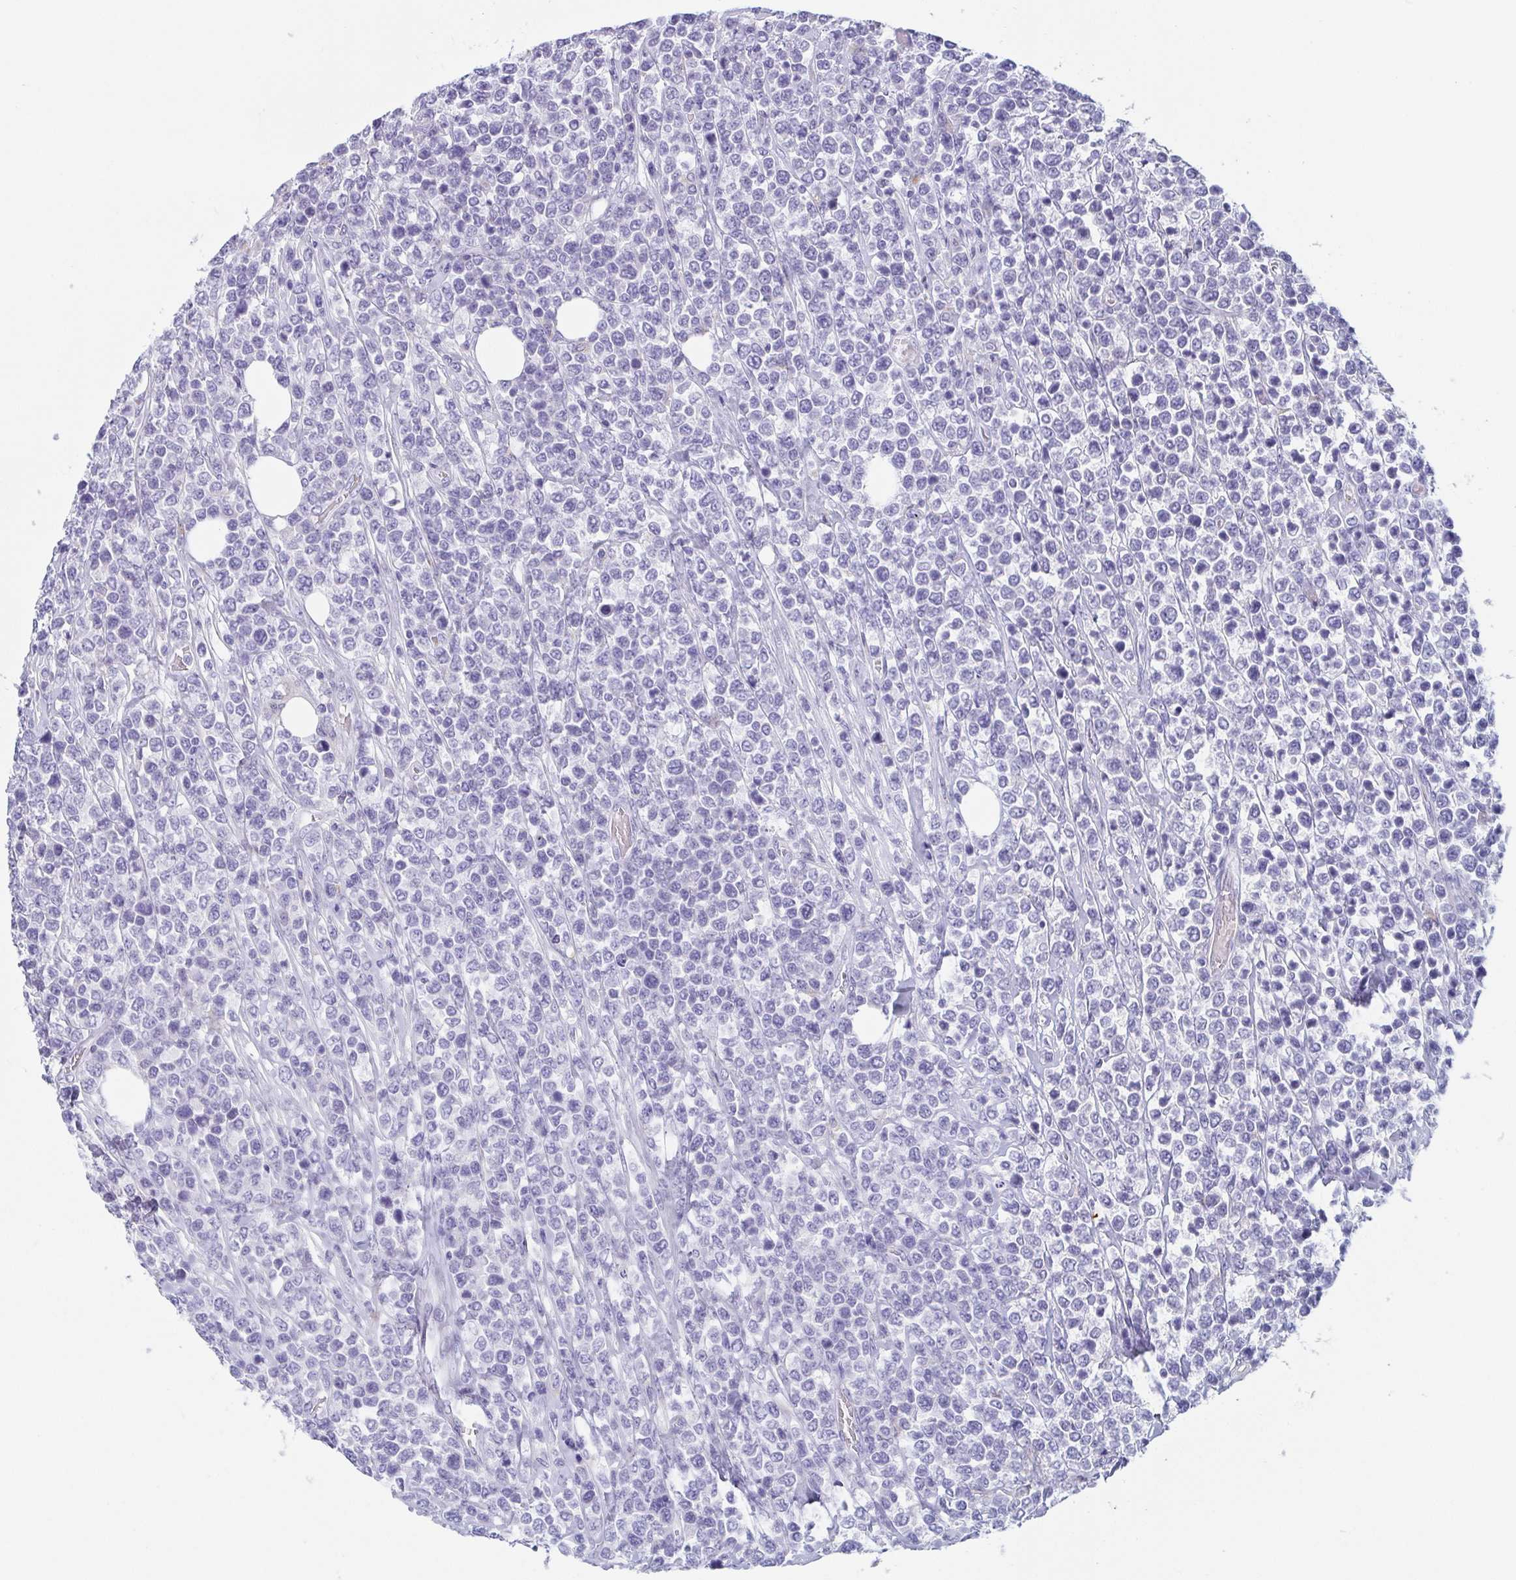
{"staining": {"intensity": "negative", "quantity": "none", "location": "none"}, "tissue": "lymphoma", "cell_type": "Tumor cells", "image_type": "cancer", "snomed": [{"axis": "morphology", "description": "Malignant lymphoma, non-Hodgkin's type, High grade"}, {"axis": "topography", "description": "Soft tissue"}], "caption": "Lymphoma was stained to show a protein in brown. There is no significant staining in tumor cells.", "gene": "TAGLN3", "patient": {"sex": "female", "age": 56}}